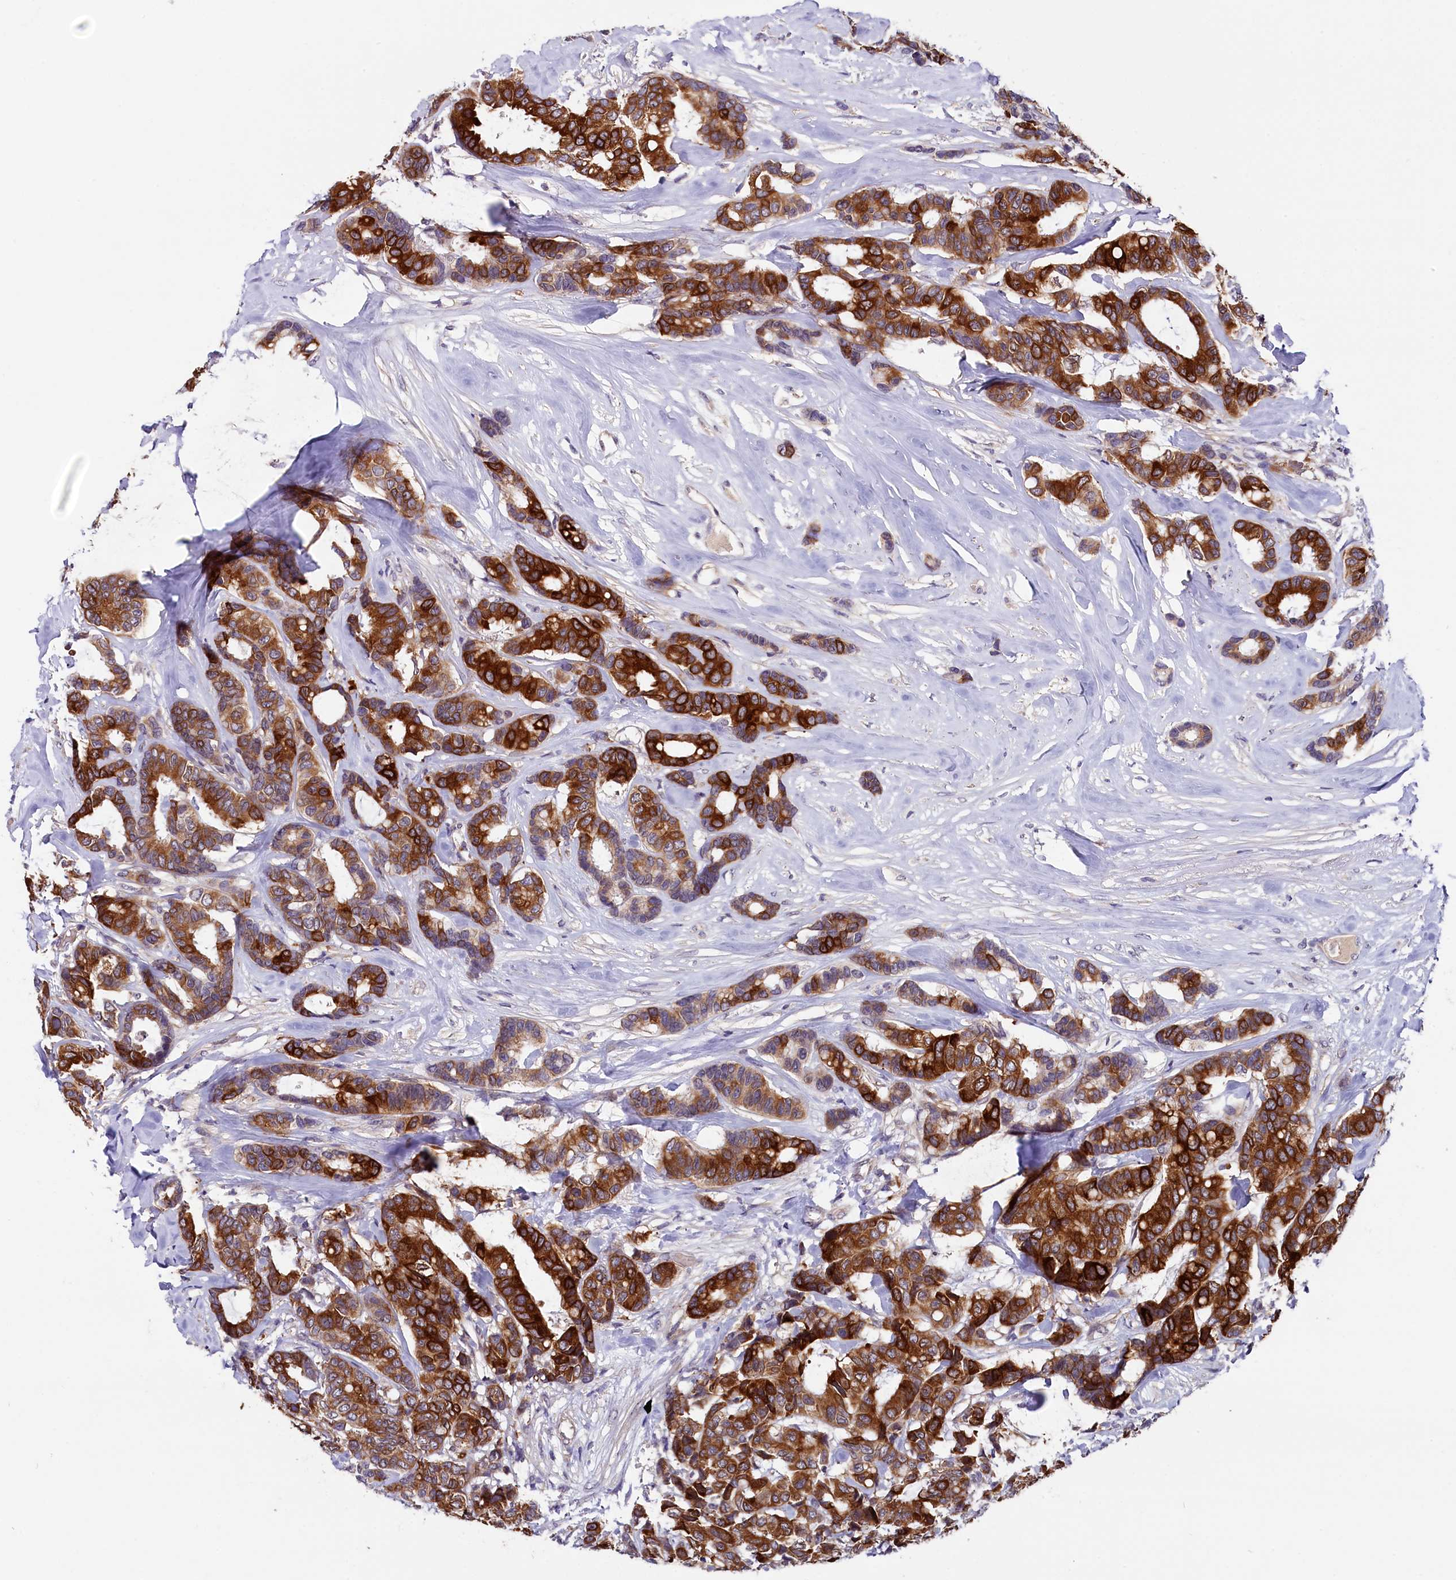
{"staining": {"intensity": "strong", "quantity": ">75%", "location": "cytoplasmic/membranous"}, "tissue": "breast cancer", "cell_type": "Tumor cells", "image_type": "cancer", "snomed": [{"axis": "morphology", "description": "Duct carcinoma"}, {"axis": "topography", "description": "Breast"}], "caption": "Protein staining by immunohistochemistry displays strong cytoplasmic/membranous positivity in about >75% of tumor cells in intraductal carcinoma (breast).", "gene": "SLC39A6", "patient": {"sex": "female", "age": 87}}